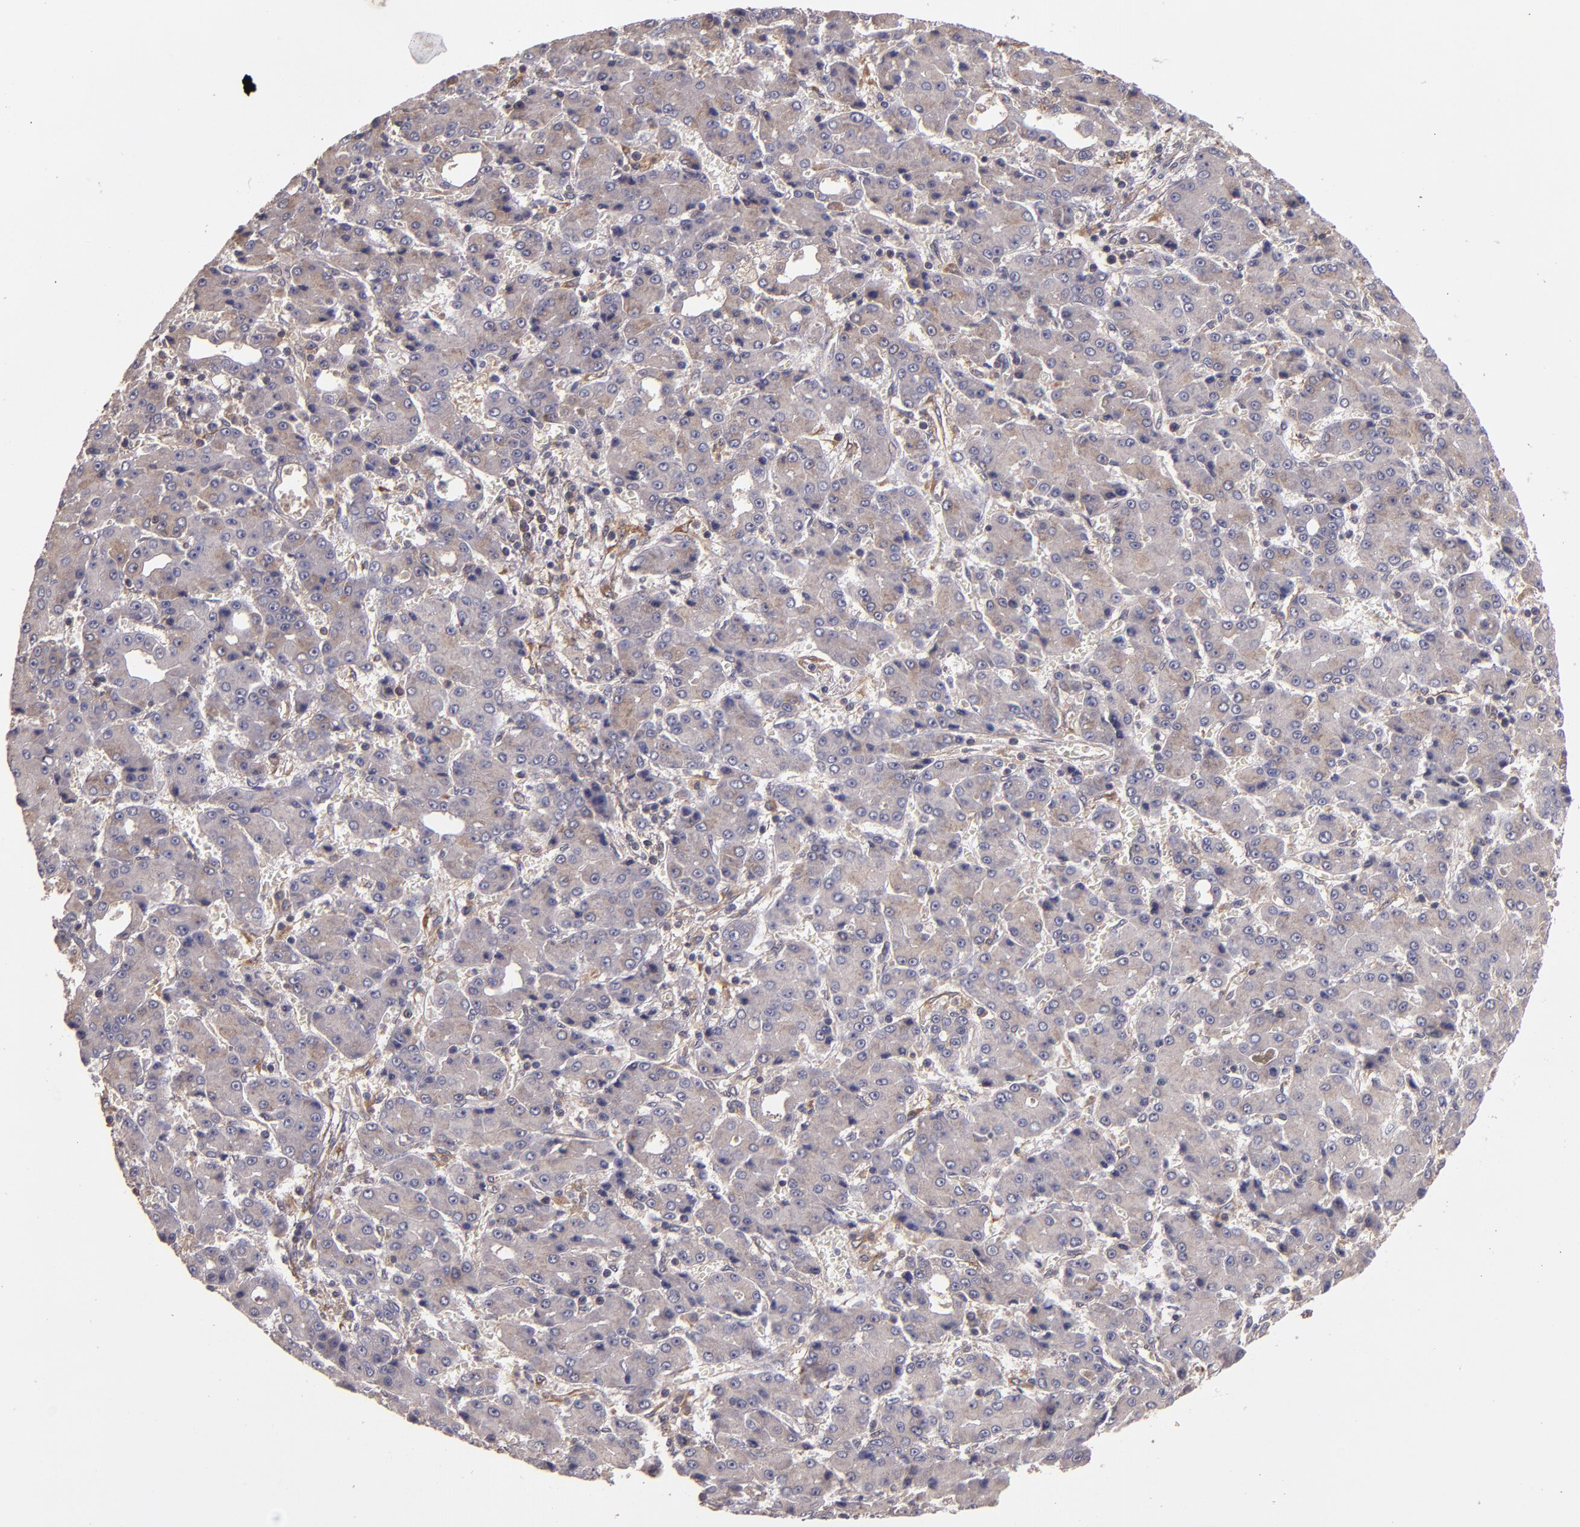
{"staining": {"intensity": "weak", "quantity": ">75%", "location": "cytoplasmic/membranous"}, "tissue": "liver cancer", "cell_type": "Tumor cells", "image_type": "cancer", "snomed": [{"axis": "morphology", "description": "Carcinoma, Hepatocellular, NOS"}, {"axis": "topography", "description": "Liver"}], "caption": "This is an image of immunohistochemistry (IHC) staining of liver cancer (hepatocellular carcinoma), which shows weak positivity in the cytoplasmic/membranous of tumor cells.", "gene": "PRAF2", "patient": {"sex": "male", "age": 69}}